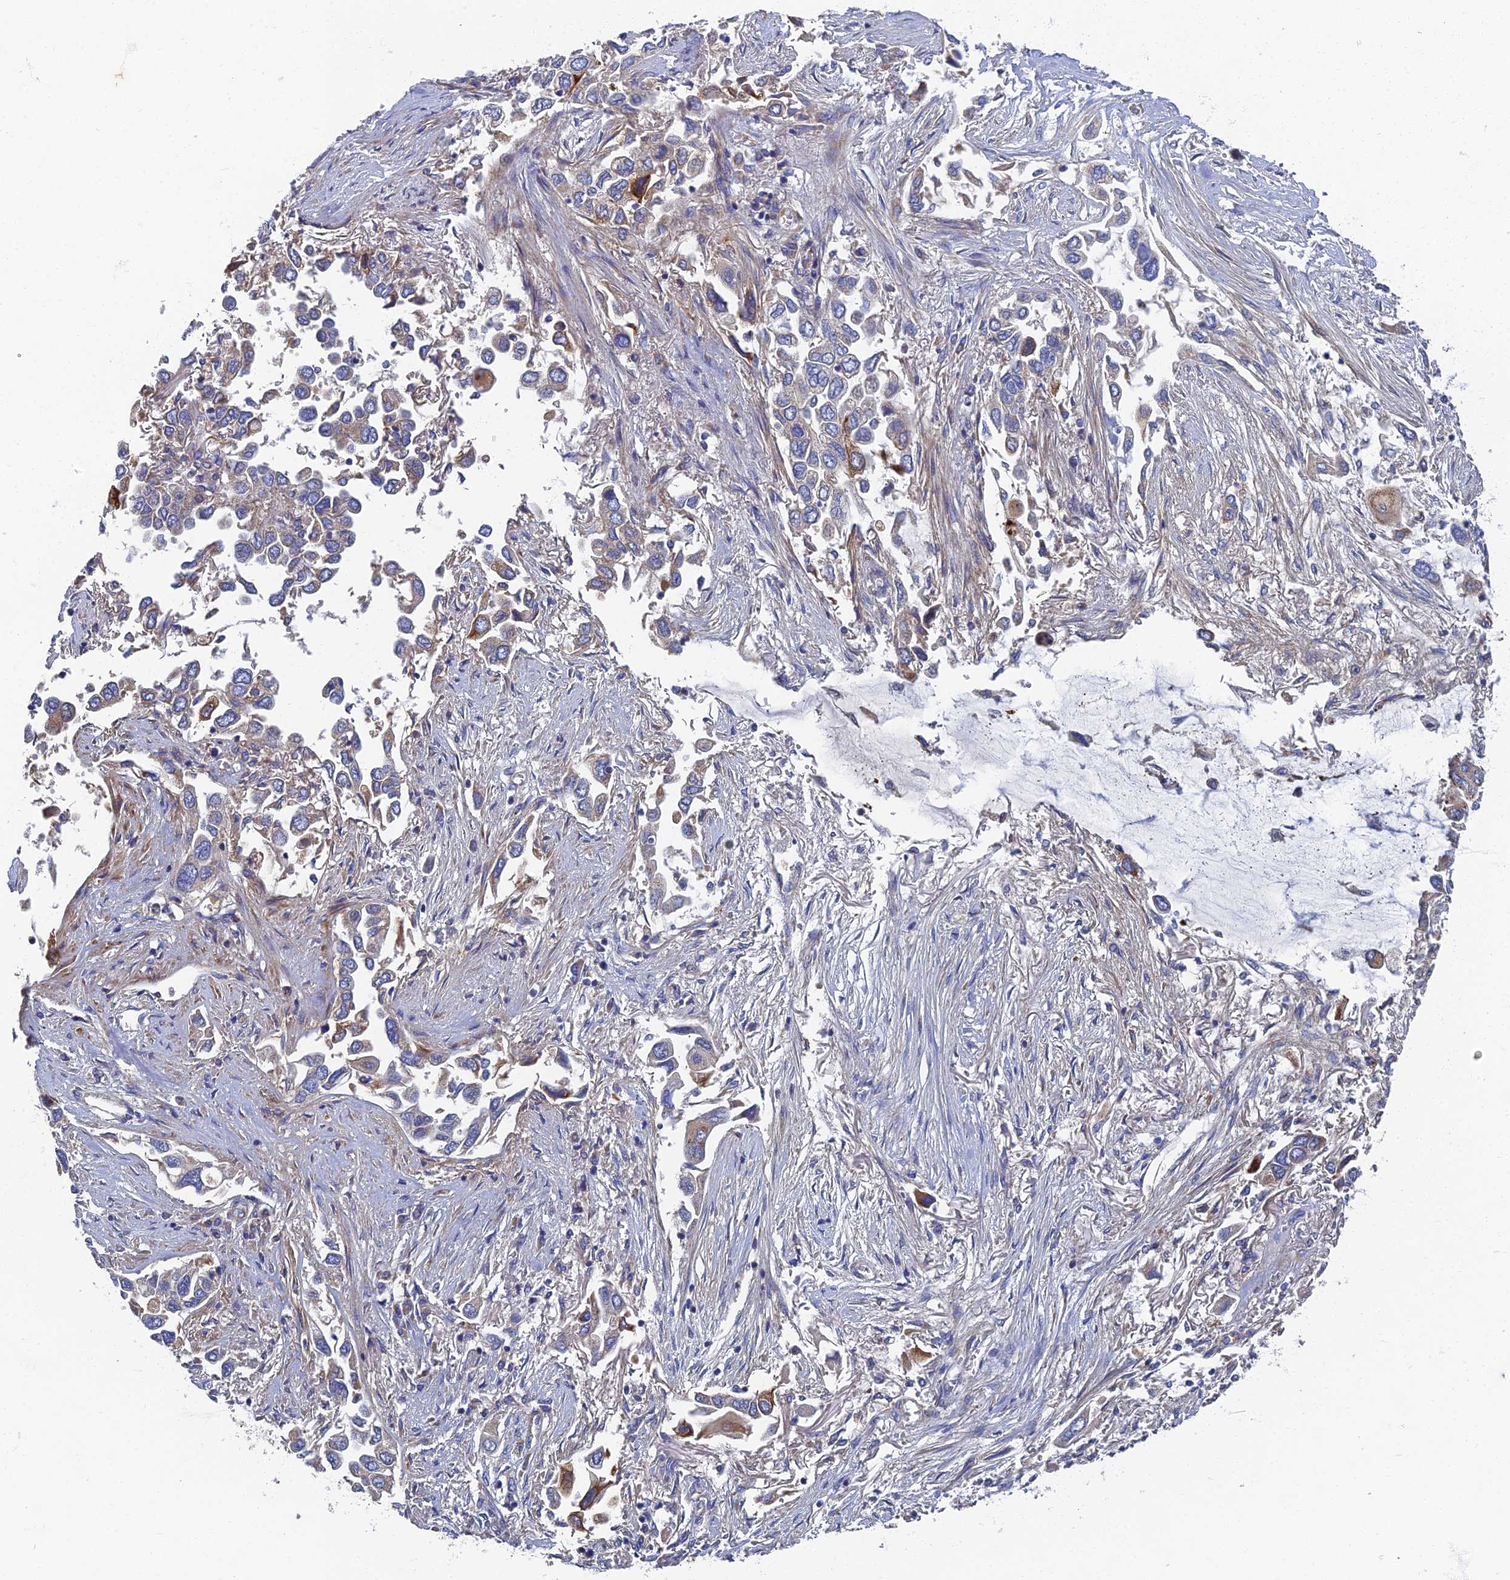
{"staining": {"intensity": "weak", "quantity": "25%-75%", "location": "cytoplasmic/membranous"}, "tissue": "lung cancer", "cell_type": "Tumor cells", "image_type": "cancer", "snomed": [{"axis": "morphology", "description": "Adenocarcinoma, NOS"}, {"axis": "topography", "description": "Lung"}], "caption": "About 25%-75% of tumor cells in lung adenocarcinoma exhibit weak cytoplasmic/membranous protein staining as visualized by brown immunohistochemical staining.", "gene": "RNASEK", "patient": {"sex": "female", "age": 76}}